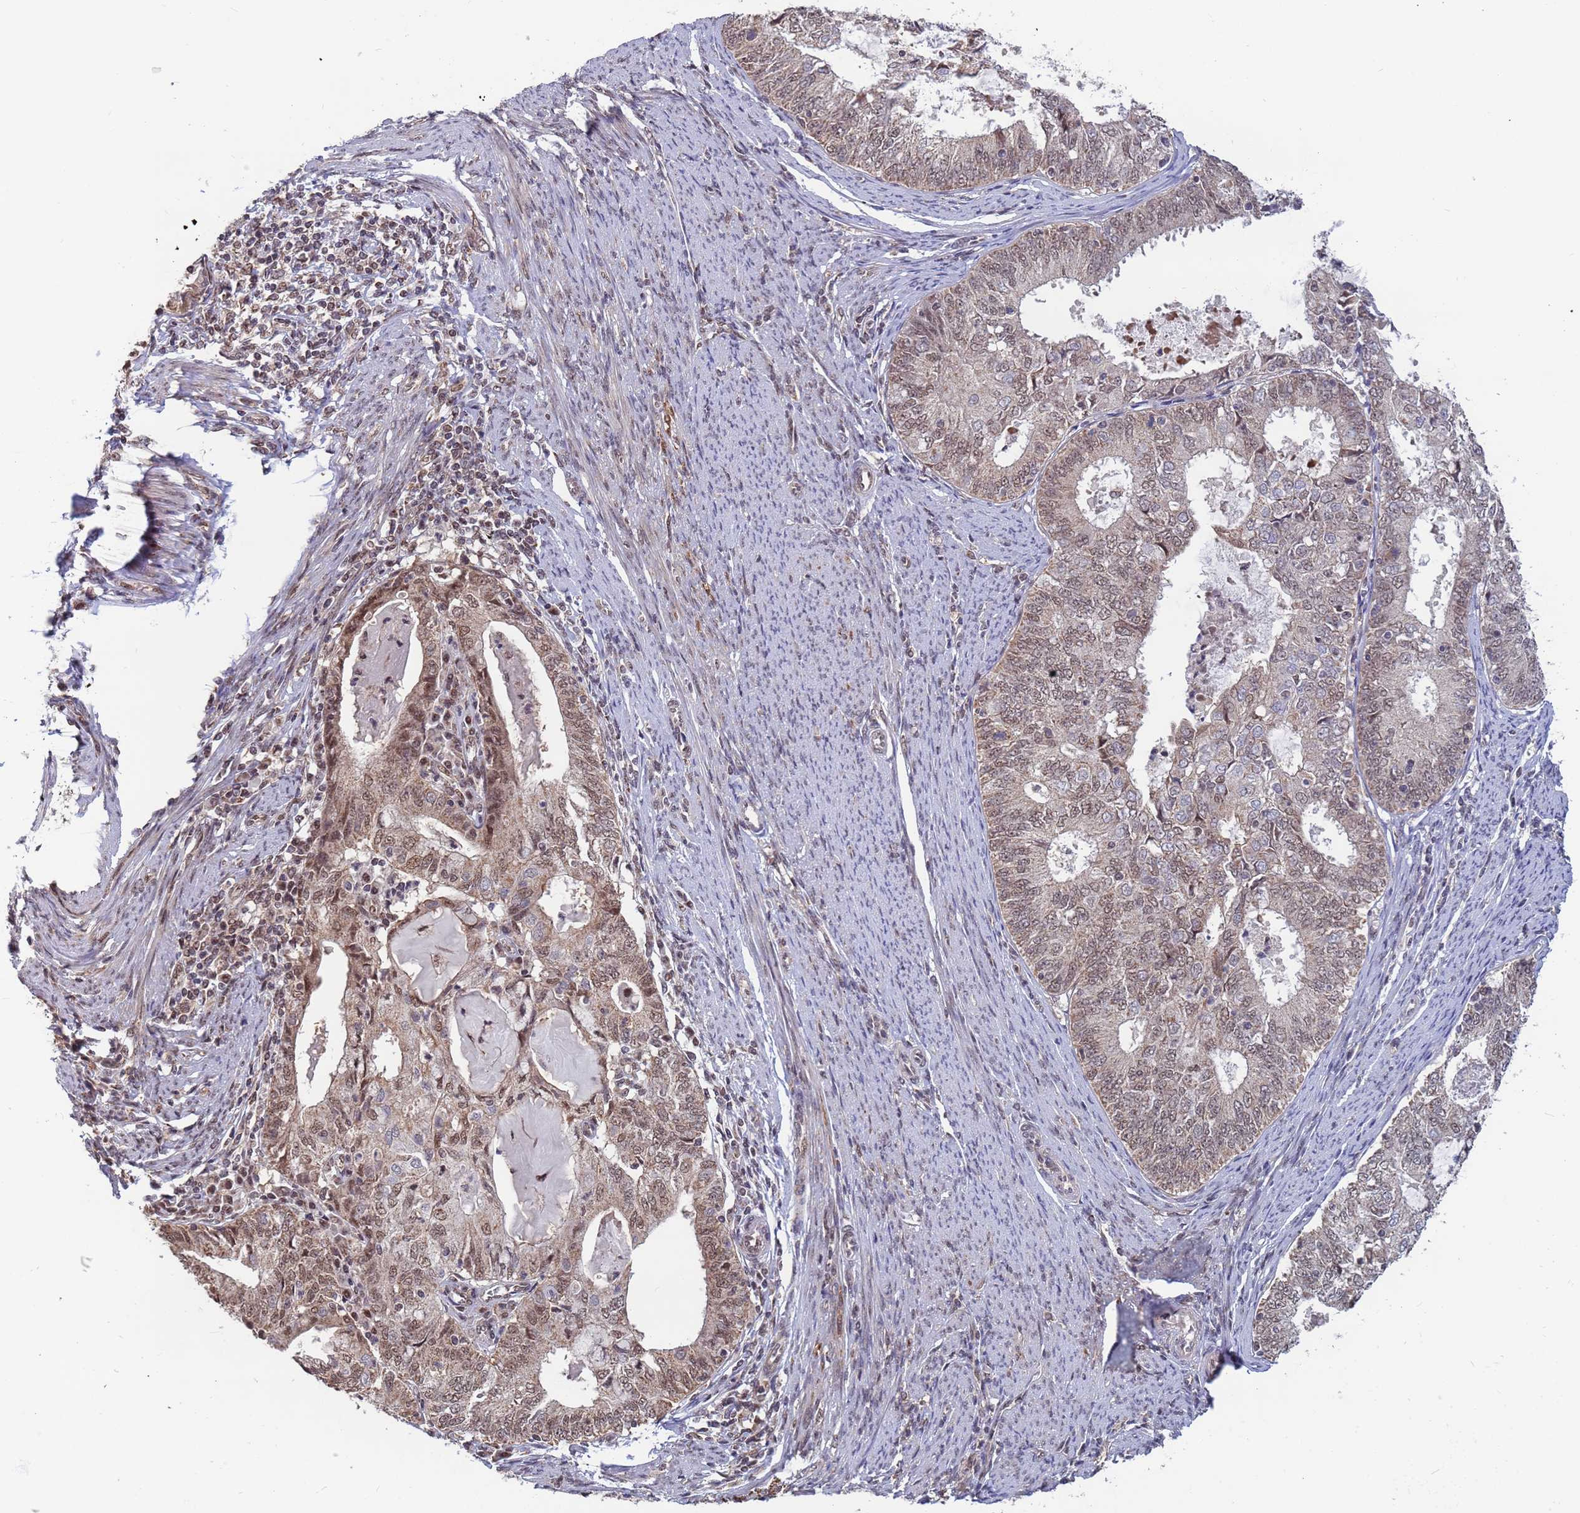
{"staining": {"intensity": "weak", "quantity": "25%-75%", "location": "nuclear"}, "tissue": "endometrial cancer", "cell_type": "Tumor cells", "image_type": "cancer", "snomed": [{"axis": "morphology", "description": "Adenocarcinoma, NOS"}, {"axis": "topography", "description": "Endometrium"}], "caption": "Tumor cells show low levels of weak nuclear expression in approximately 25%-75% of cells in human adenocarcinoma (endometrial). Using DAB (brown) and hematoxylin (blue) stains, captured at high magnification using brightfield microscopy.", "gene": "DENND2B", "patient": {"sex": "female", "age": 57}}